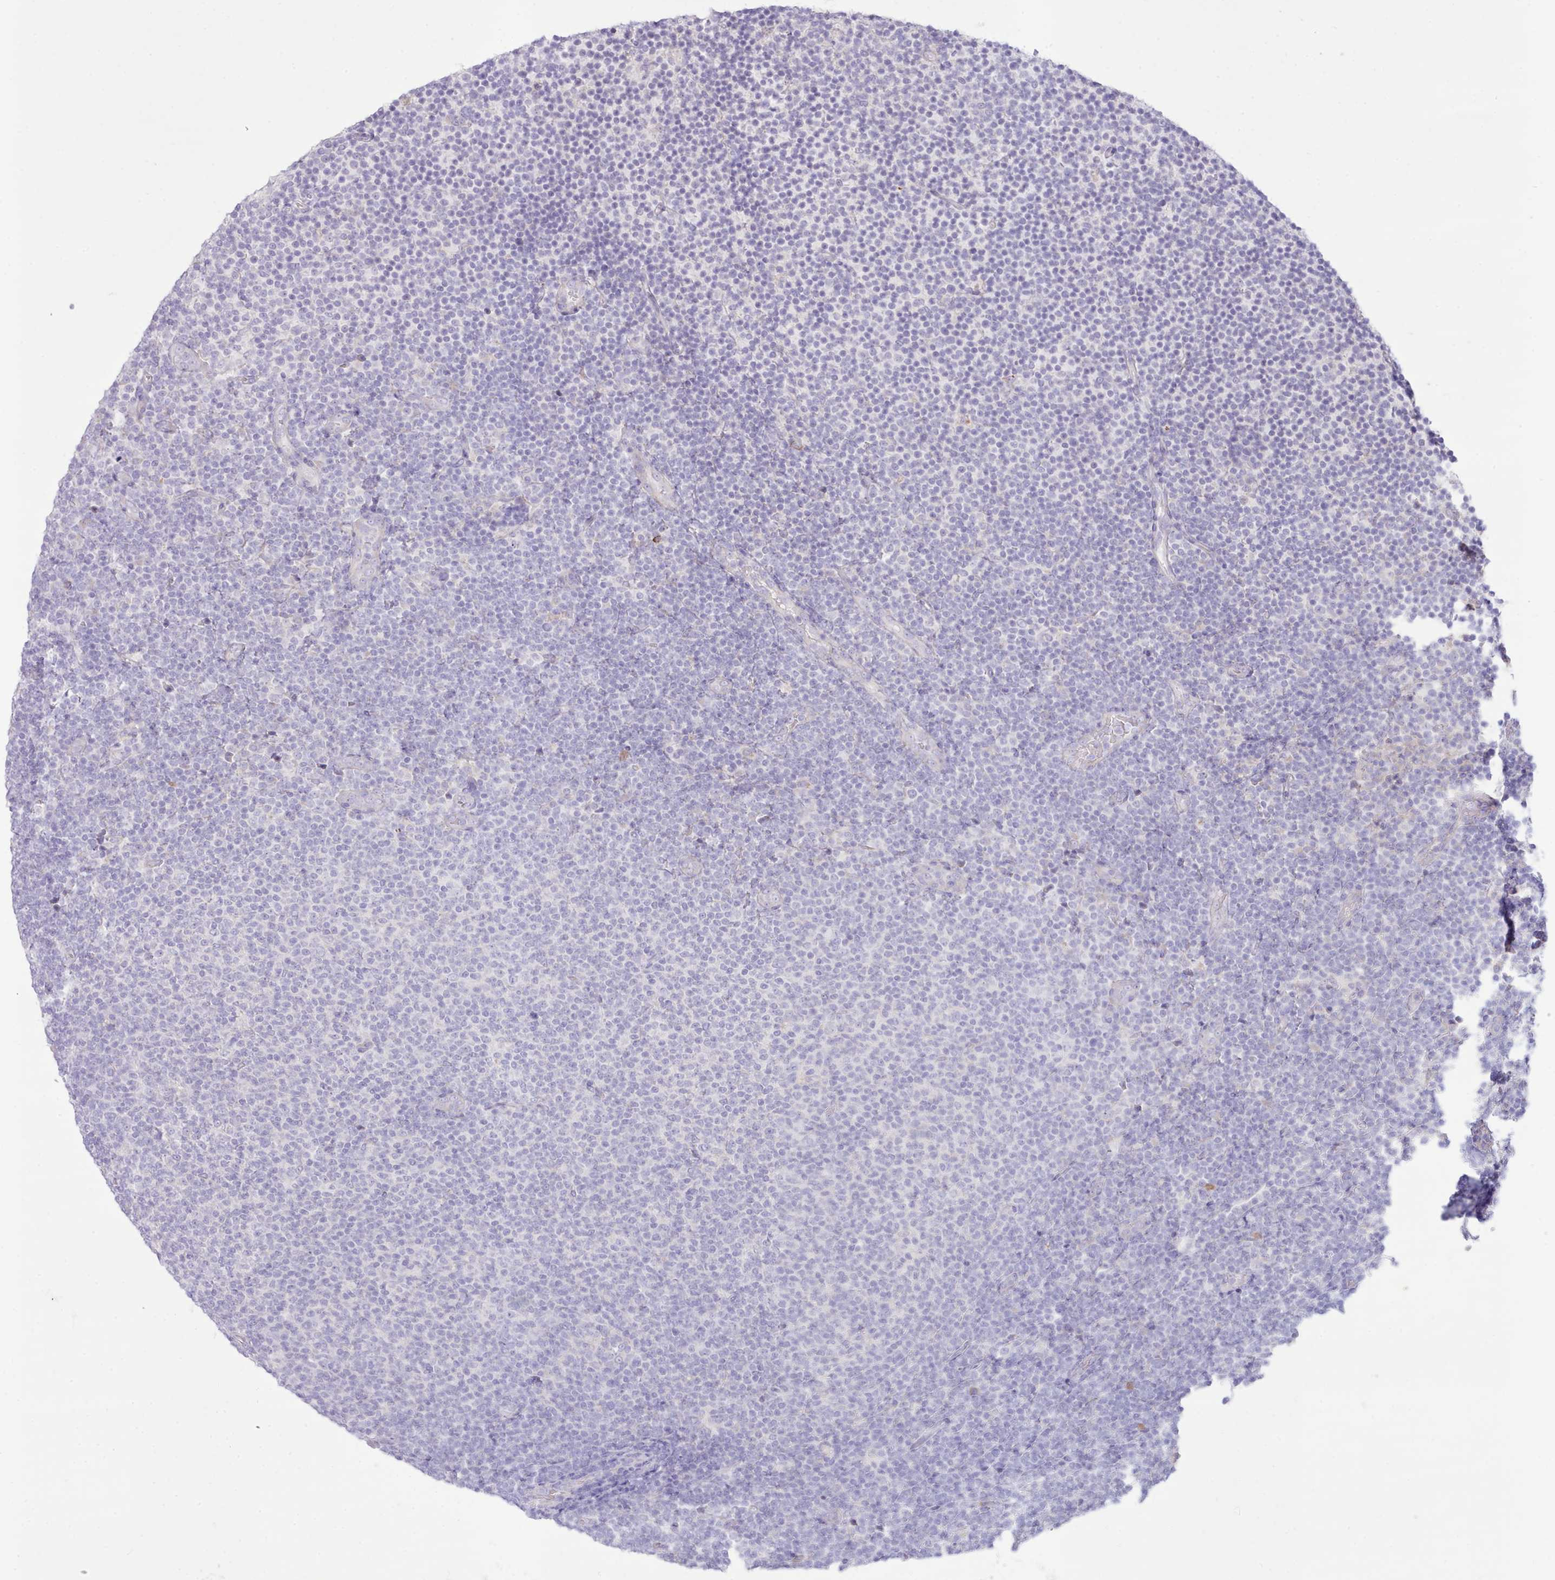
{"staining": {"intensity": "negative", "quantity": "none", "location": "none"}, "tissue": "lymphoma", "cell_type": "Tumor cells", "image_type": "cancer", "snomed": [{"axis": "morphology", "description": "Malignant lymphoma, non-Hodgkin's type, Low grade"}, {"axis": "topography", "description": "Lymph node"}], "caption": "DAB immunohistochemical staining of lymphoma reveals no significant expression in tumor cells.", "gene": "CCL1", "patient": {"sex": "male", "age": 66}}